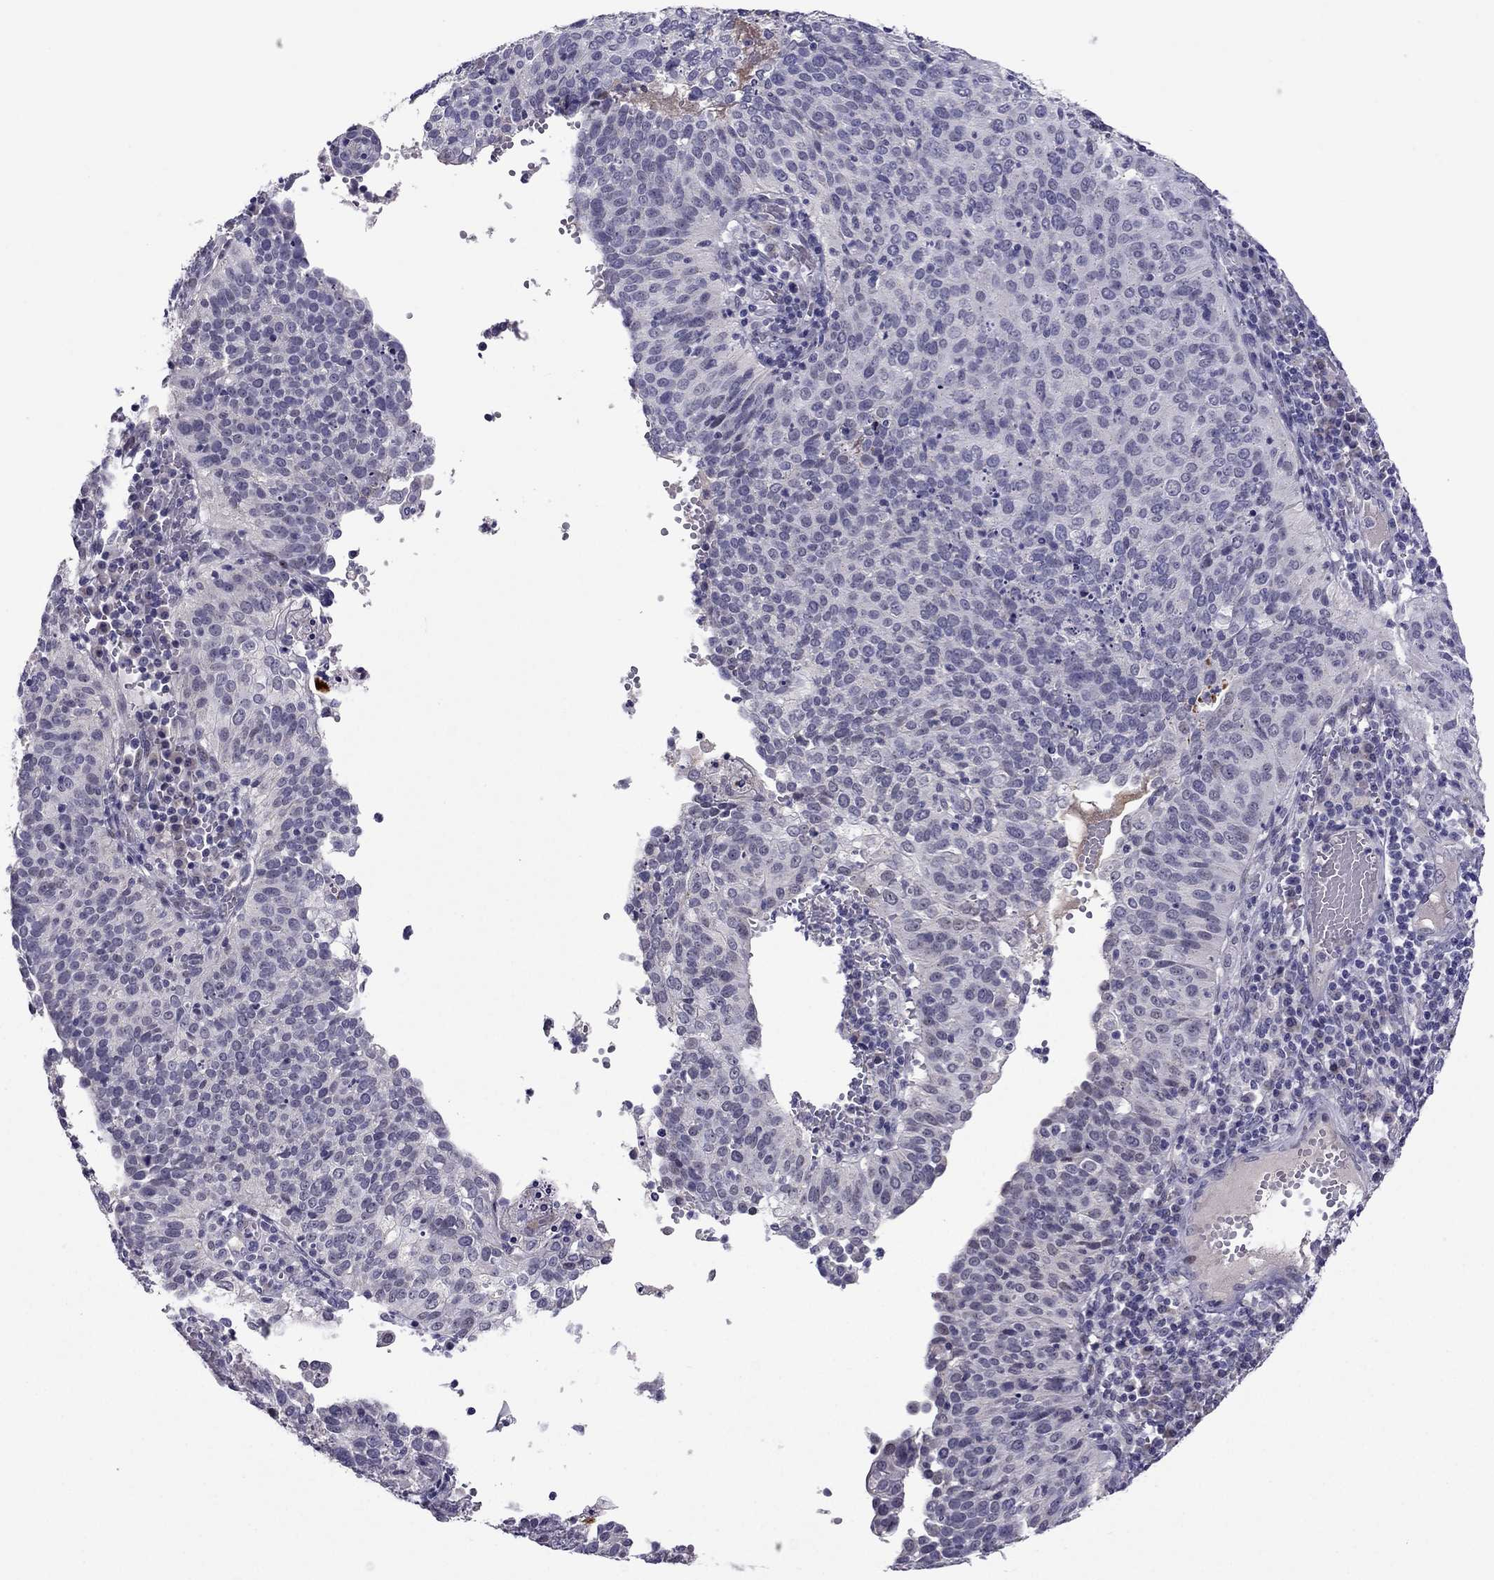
{"staining": {"intensity": "negative", "quantity": "none", "location": "none"}, "tissue": "cervical cancer", "cell_type": "Tumor cells", "image_type": "cancer", "snomed": [{"axis": "morphology", "description": "Squamous cell carcinoma, NOS"}, {"axis": "topography", "description": "Cervix"}], "caption": "IHC histopathology image of cervical squamous cell carcinoma stained for a protein (brown), which shows no staining in tumor cells. Brightfield microscopy of IHC stained with DAB (3,3'-diaminobenzidine) (brown) and hematoxylin (blue), captured at high magnification.", "gene": "MYBPH", "patient": {"sex": "female", "age": 39}}